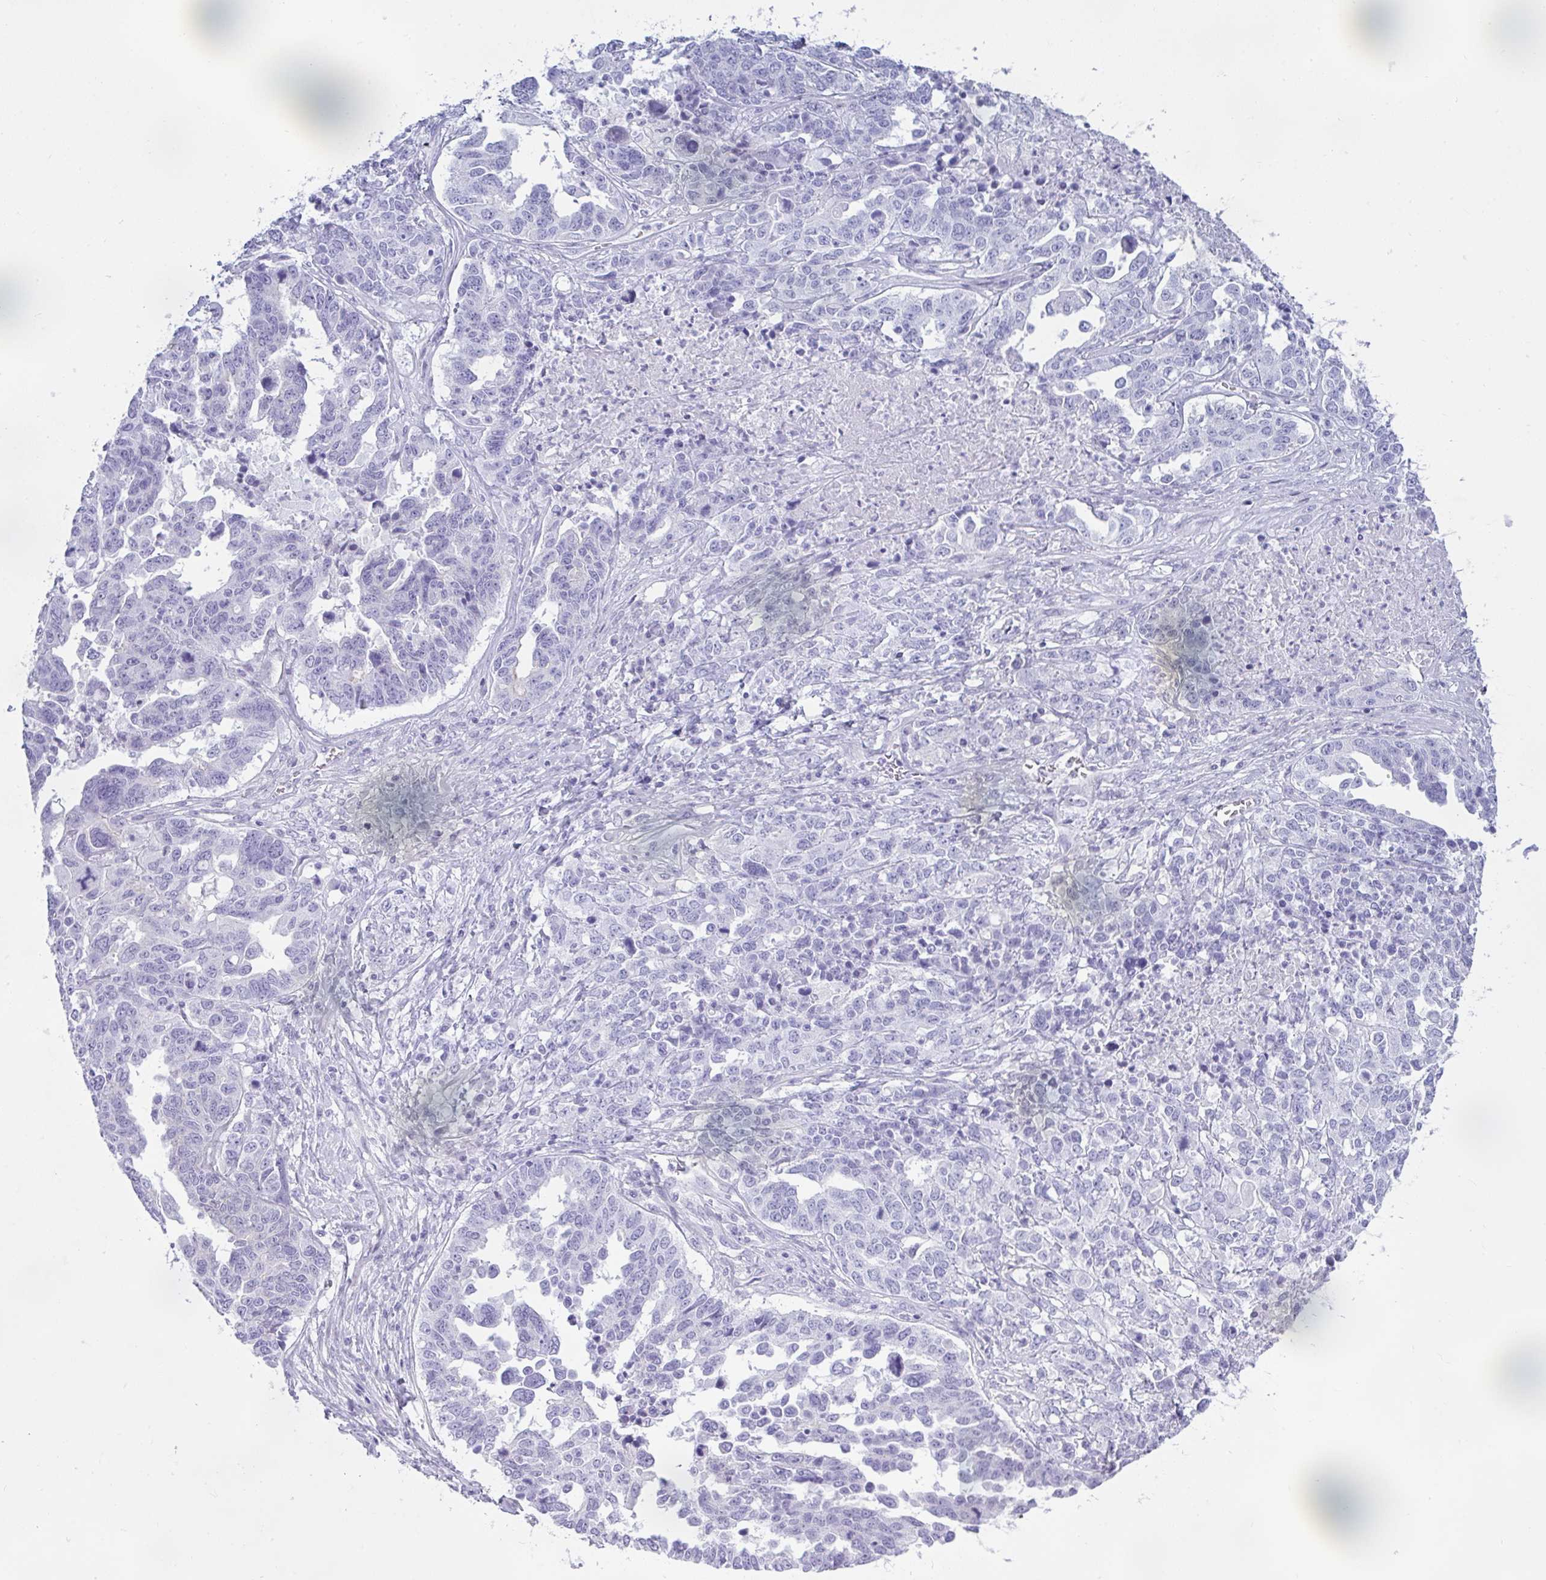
{"staining": {"intensity": "negative", "quantity": "none", "location": "none"}, "tissue": "ovarian cancer", "cell_type": "Tumor cells", "image_type": "cancer", "snomed": [{"axis": "morphology", "description": "Carcinoma, endometroid"}, {"axis": "topography", "description": "Ovary"}], "caption": "DAB (3,3'-diaminobenzidine) immunohistochemical staining of endometroid carcinoma (ovarian) exhibits no significant positivity in tumor cells.", "gene": "RASL10A", "patient": {"sex": "female", "age": 62}}